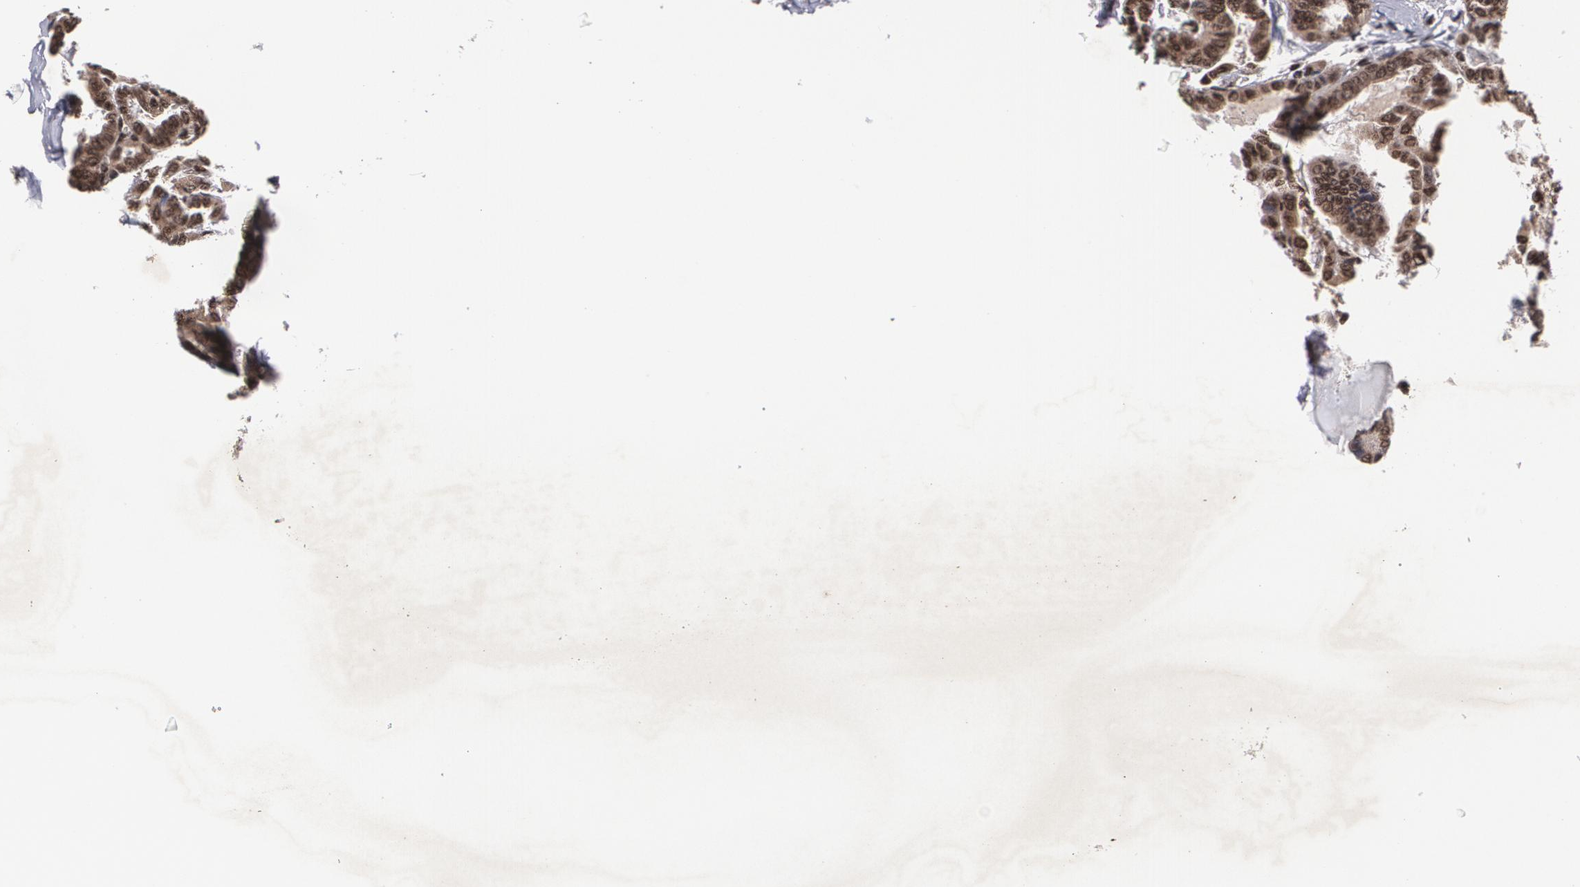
{"staining": {"intensity": "moderate", "quantity": ">75%", "location": "cytoplasmic/membranous"}, "tissue": "thyroid cancer", "cell_type": "Tumor cells", "image_type": "cancer", "snomed": [{"axis": "morphology", "description": "Carcinoma, NOS"}, {"axis": "topography", "description": "Thyroid gland"}], "caption": "The micrograph reveals immunohistochemical staining of thyroid carcinoma. There is moderate cytoplasmic/membranous staining is identified in about >75% of tumor cells.", "gene": "MVP", "patient": {"sex": "female", "age": 91}}